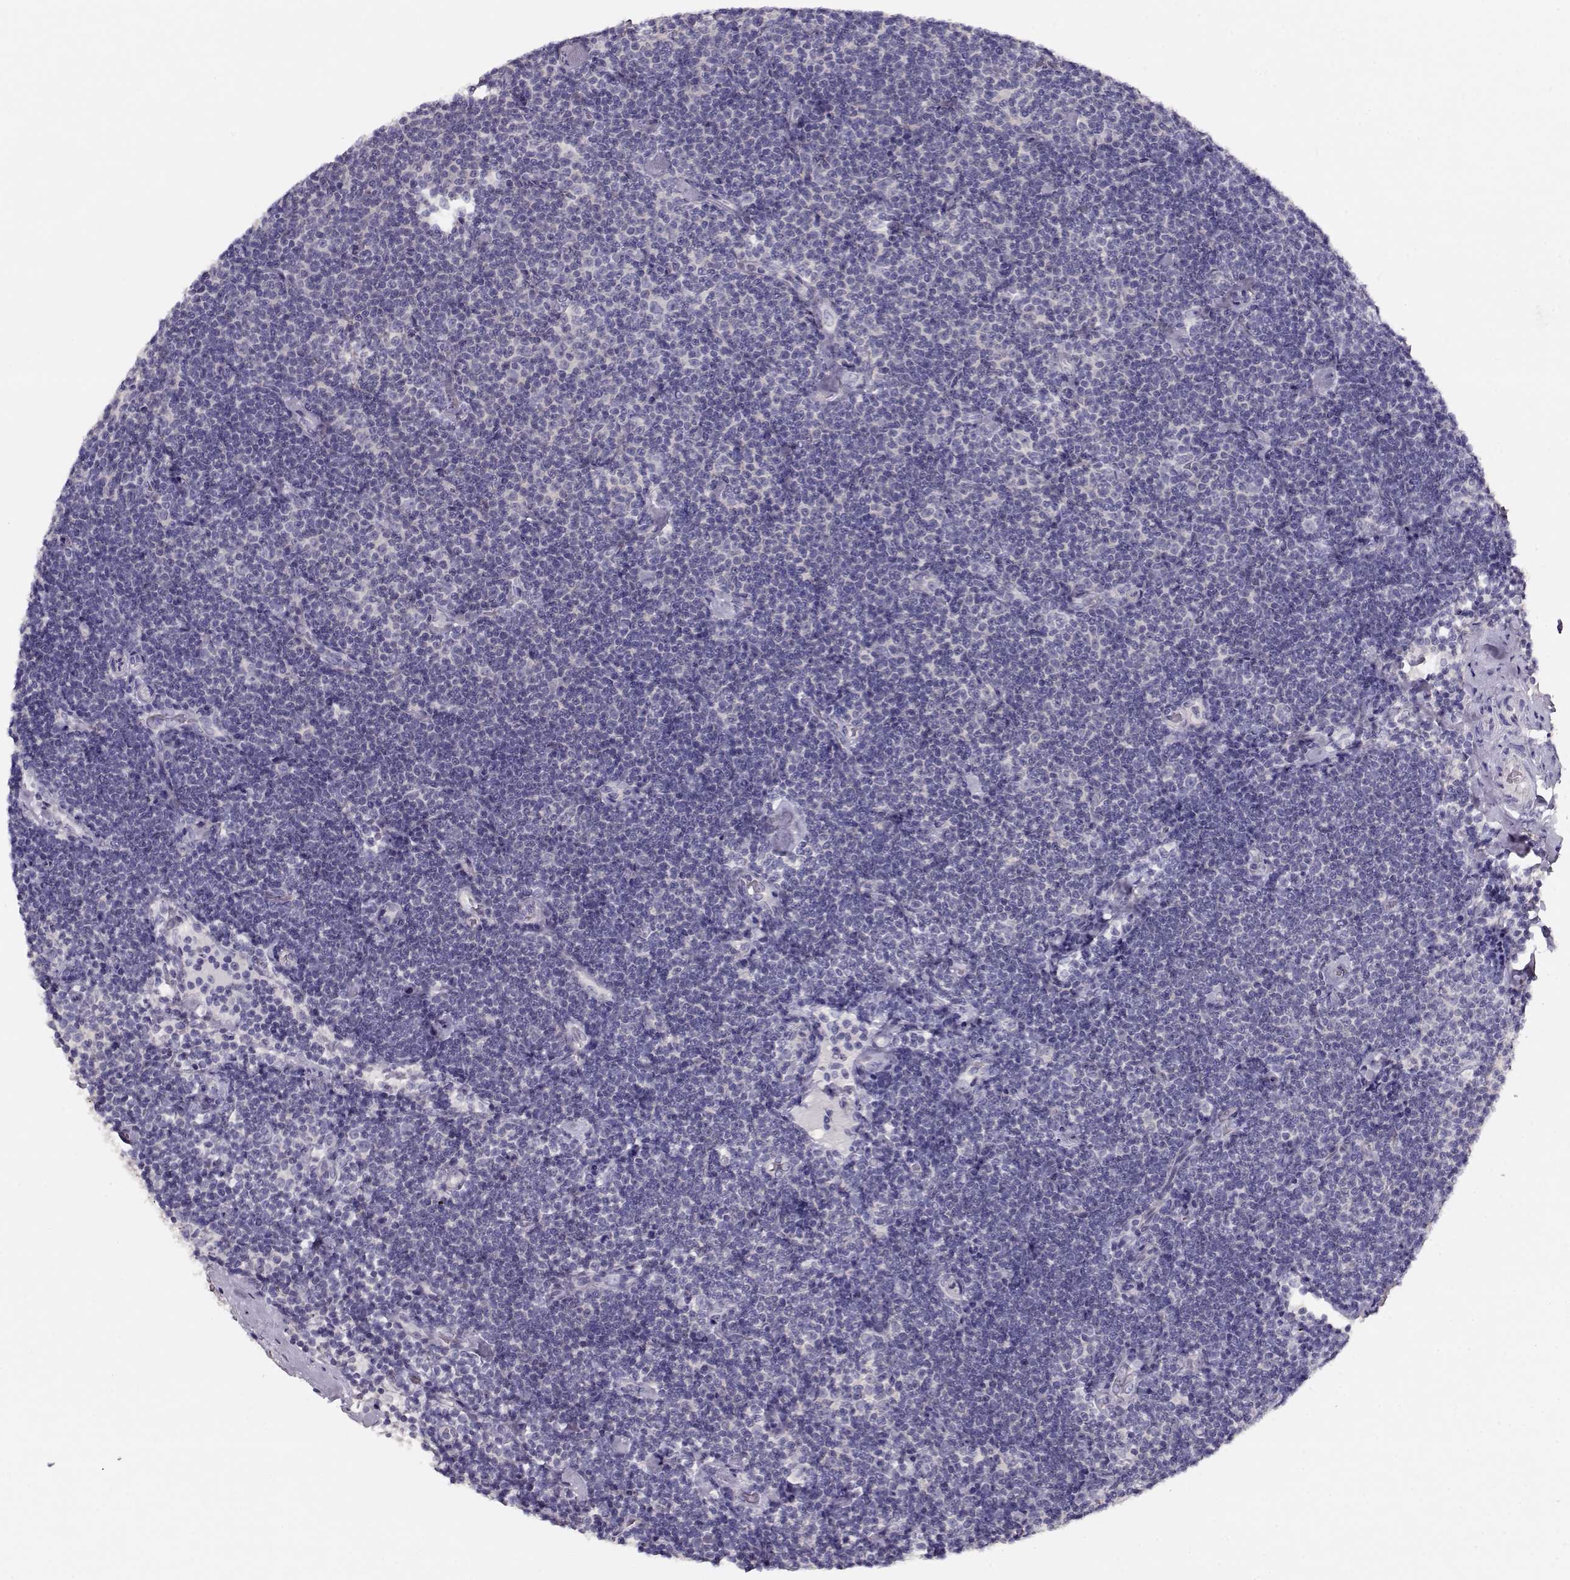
{"staining": {"intensity": "negative", "quantity": "none", "location": "none"}, "tissue": "lymphoma", "cell_type": "Tumor cells", "image_type": "cancer", "snomed": [{"axis": "morphology", "description": "Malignant lymphoma, non-Hodgkin's type, Low grade"}, {"axis": "topography", "description": "Lymph node"}], "caption": "The image reveals no significant staining in tumor cells of lymphoma. The staining was performed using DAB (3,3'-diaminobenzidine) to visualize the protein expression in brown, while the nuclei were stained in blue with hematoxylin (Magnification: 20x).", "gene": "NDRG4", "patient": {"sex": "male", "age": 81}}